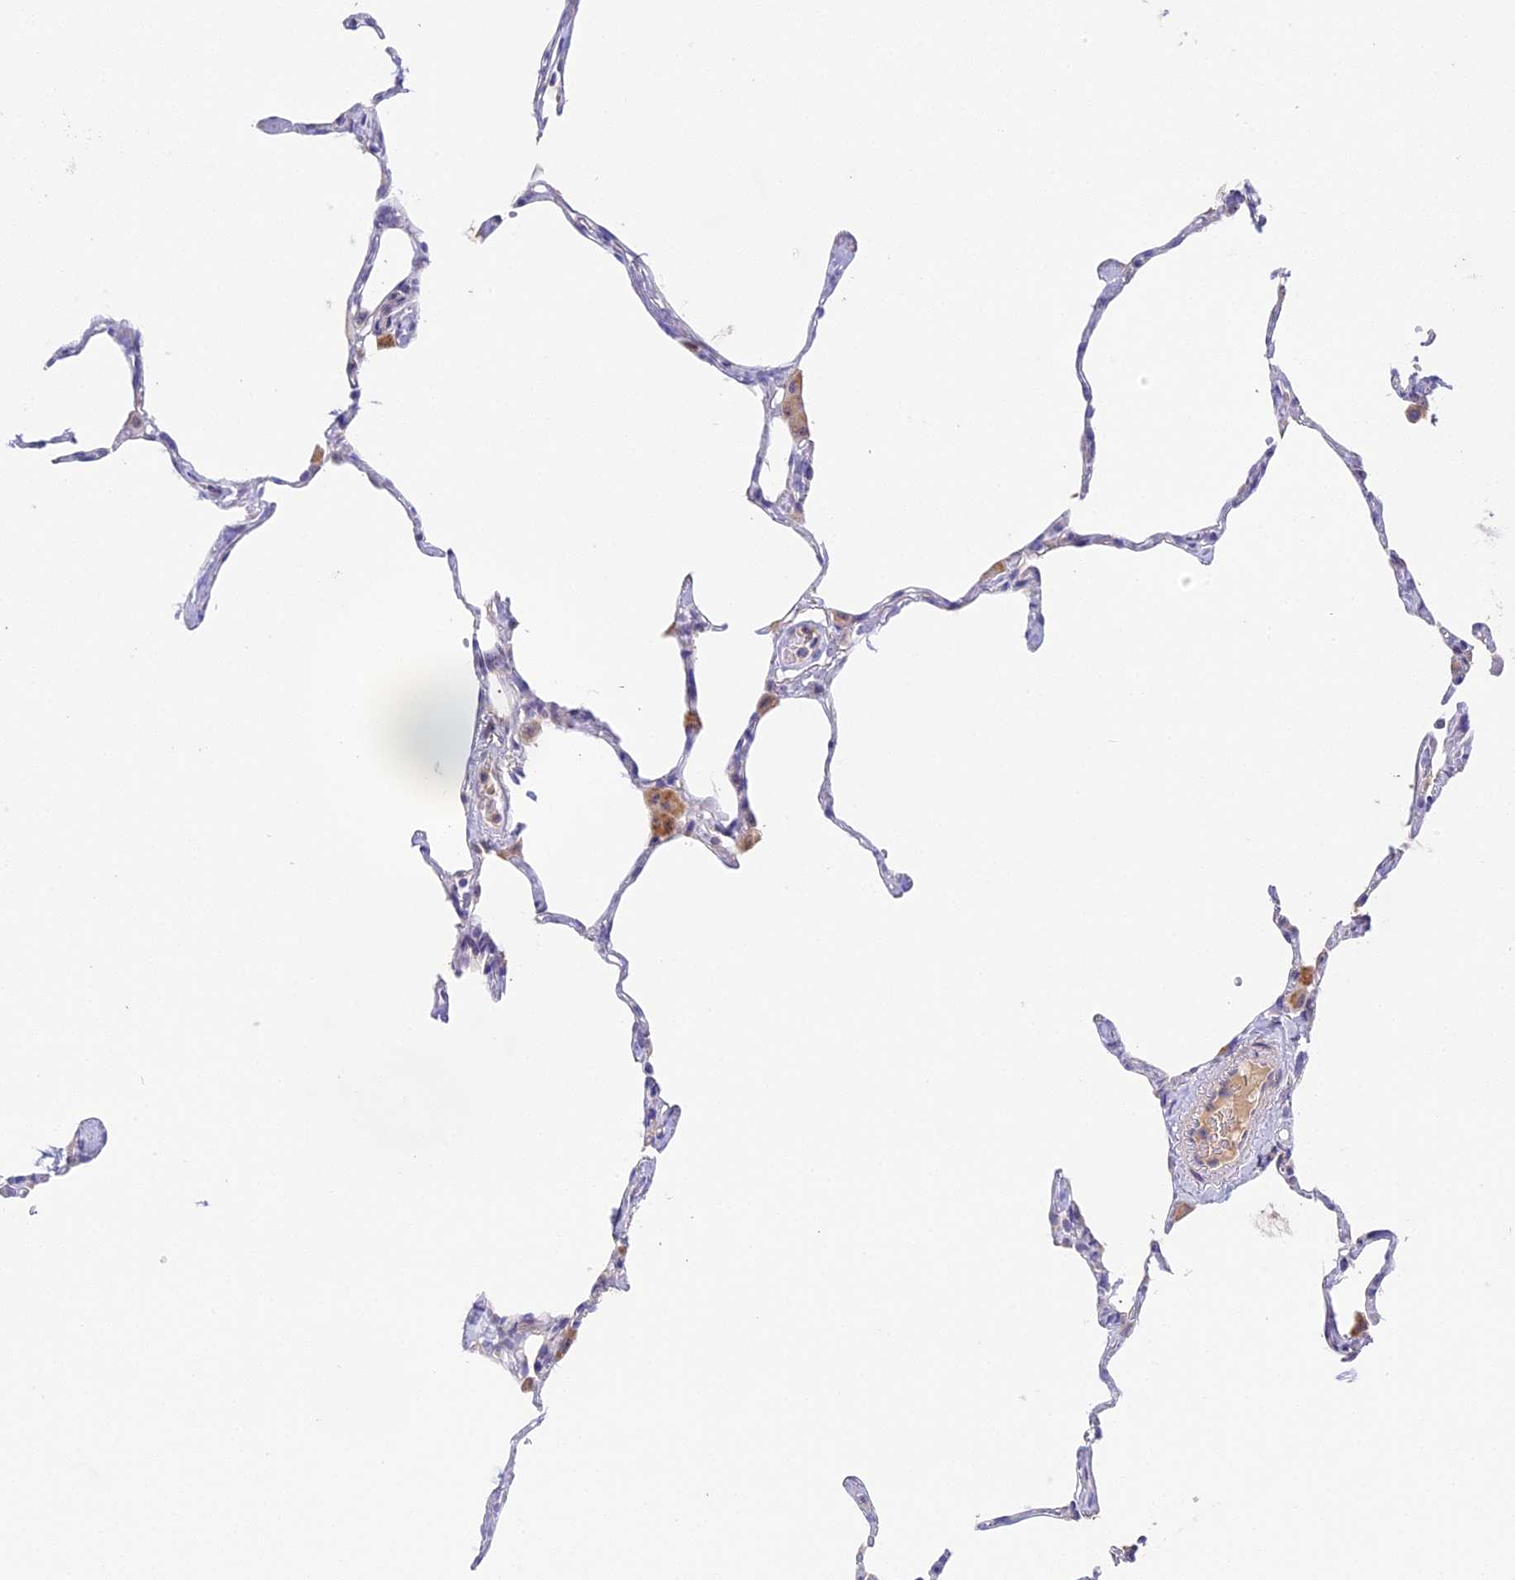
{"staining": {"intensity": "negative", "quantity": "none", "location": "none"}, "tissue": "lung", "cell_type": "Alveolar cells", "image_type": "normal", "snomed": [{"axis": "morphology", "description": "Normal tissue, NOS"}, {"axis": "topography", "description": "Lung"}], "caption": "An IHC micrograph of normal lung is shown. There is no staining in alveolar cells of lung.", "gene": "RAD51", "patient": {"sex": "male", "age": 65}}